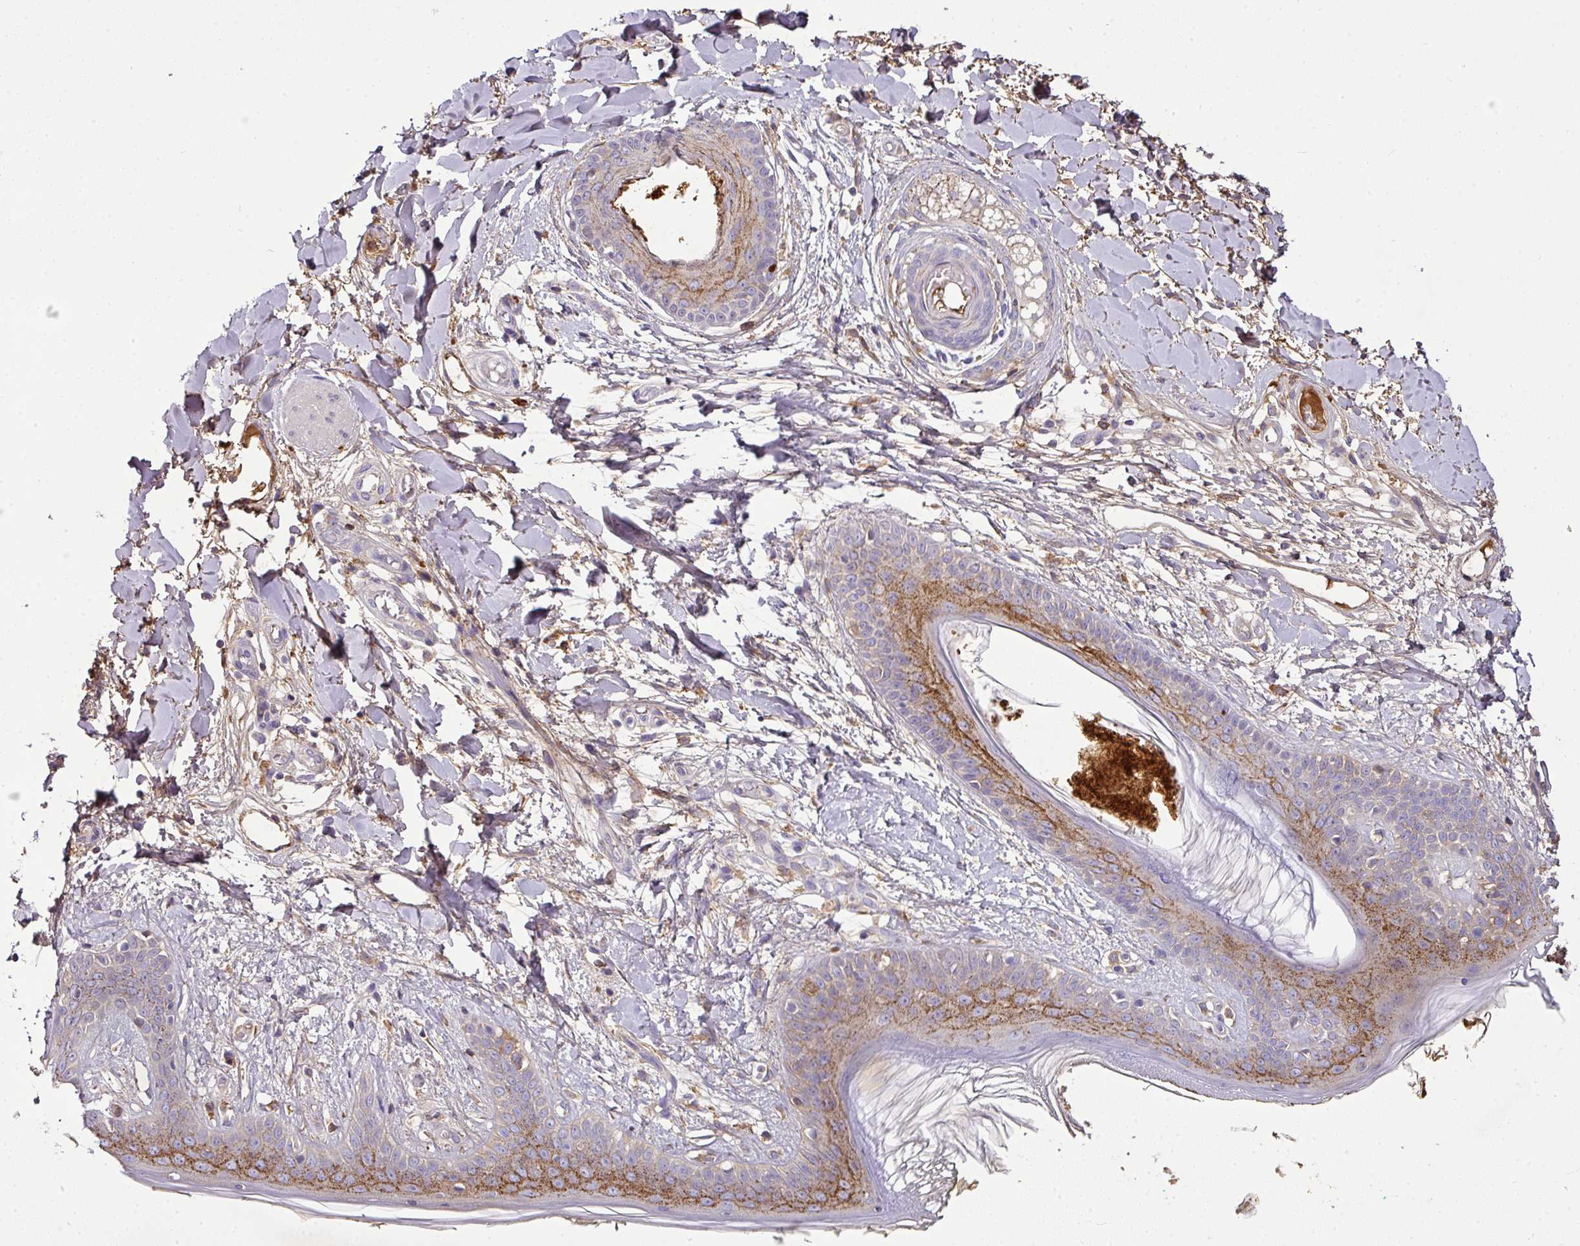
{"staining": {"intensity": "moderate", "quantity": ">75%", "location": "cytoplasmic/membranous"}, "tissue": "skin", "cell_type": "Fibroblasts", "image_type": "normal", "snomed": [{"axis": "morphology", "description": "Normal tissue, NOS"}, {"axis": "topography", "description": "Skin"}], "caption": "Immunohistochemical staining of unremarkable skin demonstrates moderate cytoplasmic/membranous protein positivity in approximately >75% of fibroblasts.", "gene": "CAB39L", "patient": {"sex": "female", "age": 34}}